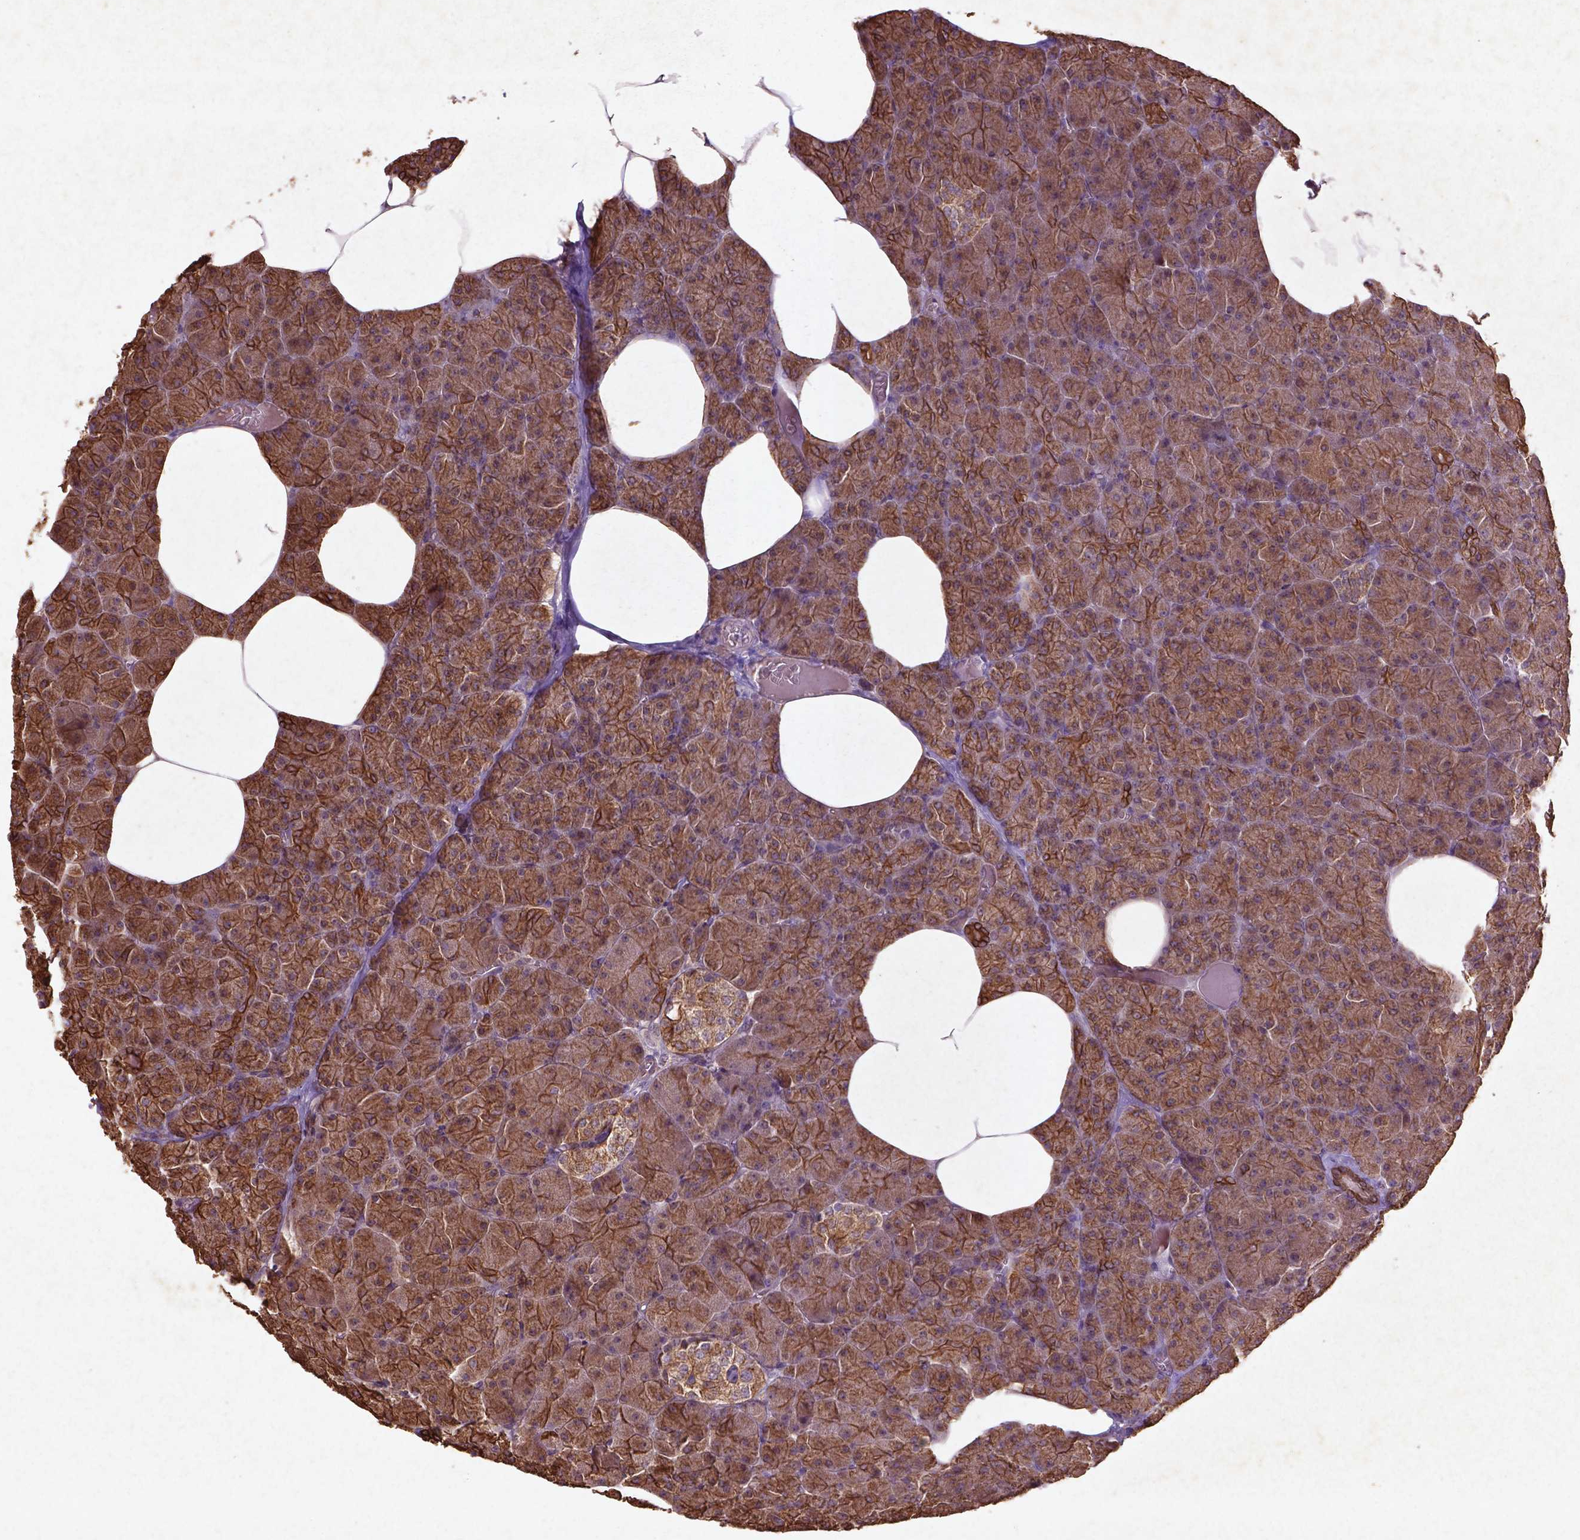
{"staining": {"intensity": "moderate", "quantity": ">75%", "location": "cytoplasmic/membranous"}, "tissue": "pancreas", "cell_type": "Exocrine glandular cells", "image_type": "normal", "snomed": [{"axis": "morphology", "description": "Normal tissue, NOS"}, {"axis": "topography", "description": "Pancreas"}], "caption": "This is a micrograph of immunohistochemistry (IHC) staining of normal pancreas, which shows moderate expression in the cytoplasmic/membranous of exocrine glandular cells.", "gene": "COQ2", "patient": {"sex": "female", "age": 45}}